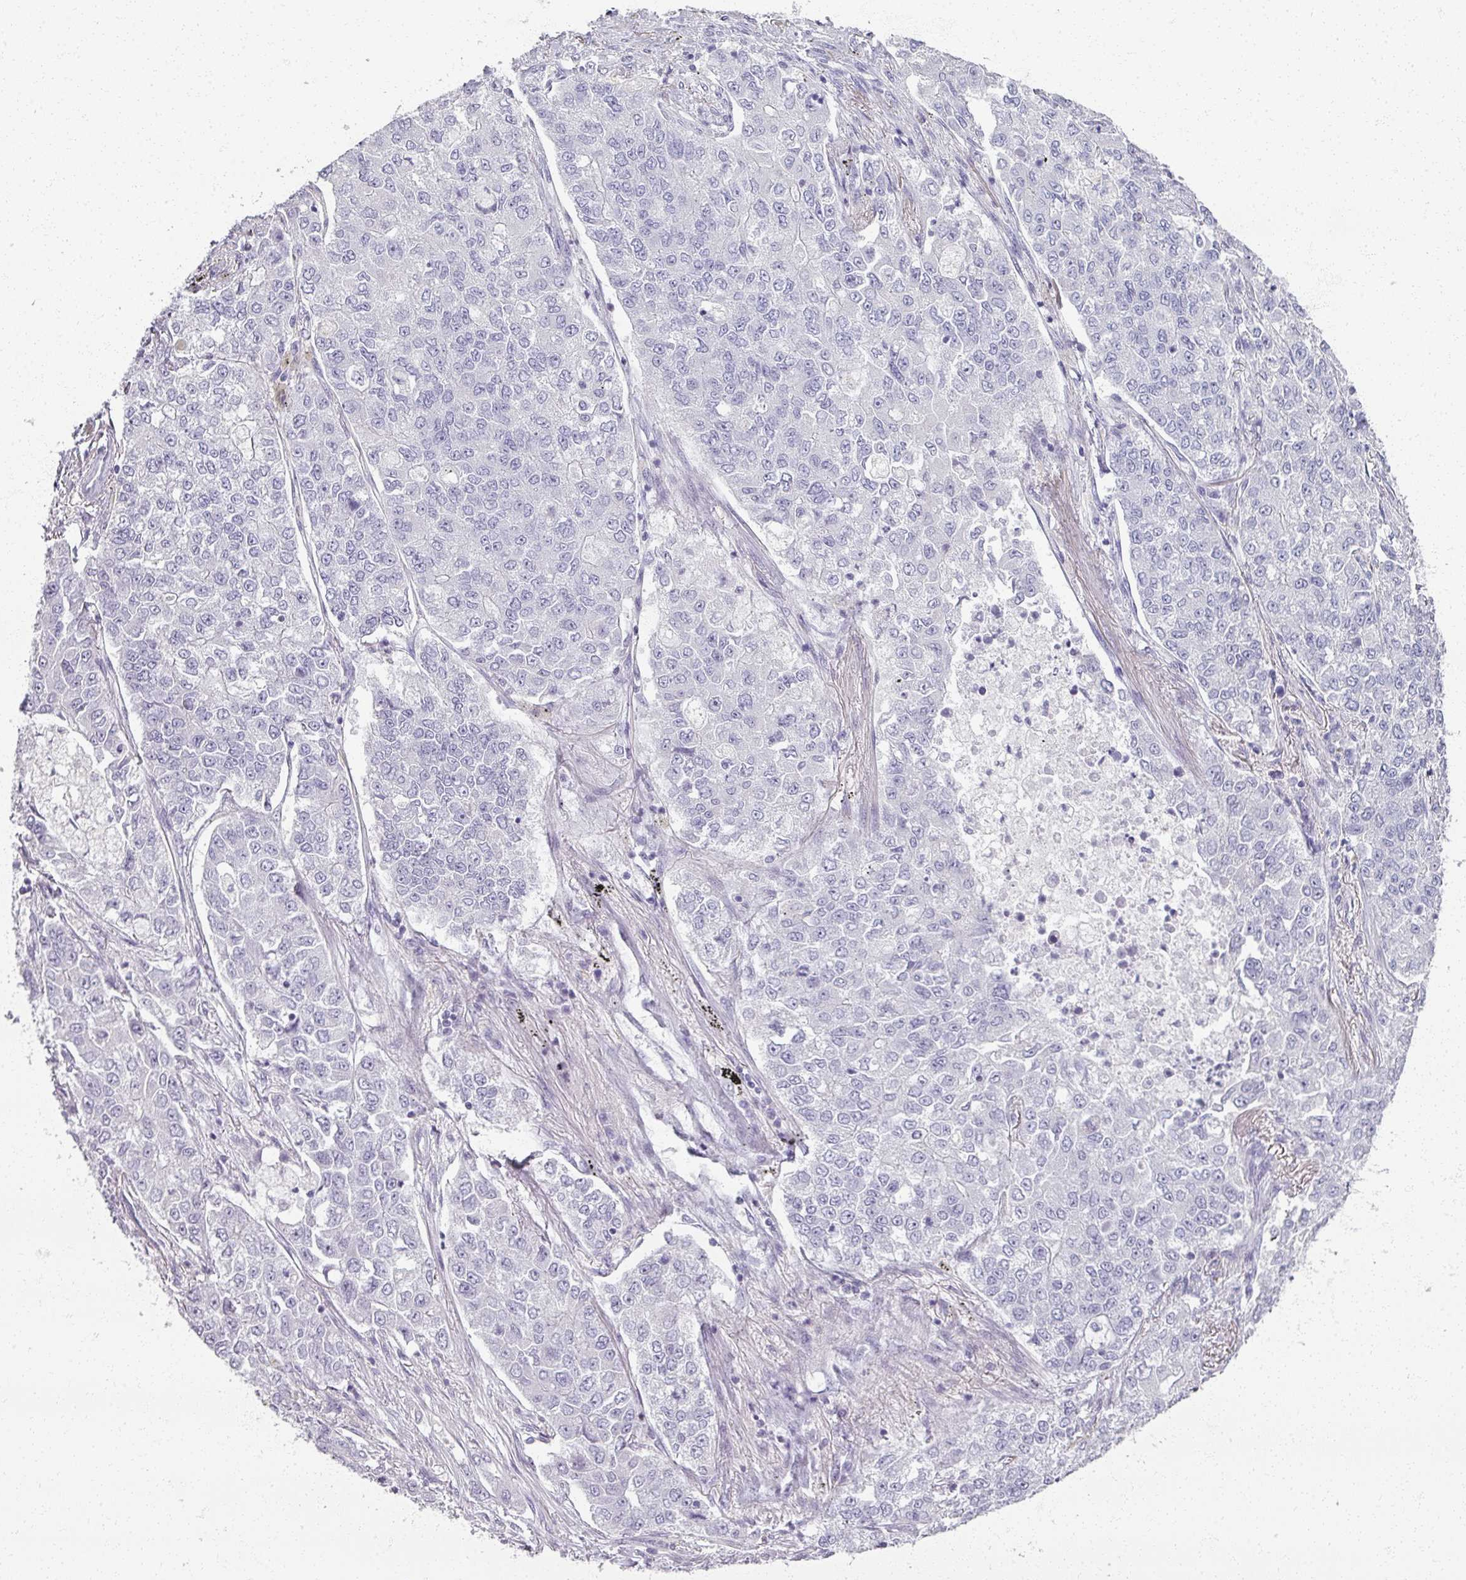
{"staining": {"intensity": "negative", "quantity": "none", "location": "none"}, "tissue": "lung cancer", "cell_type": "Tumor cells", "image_type": "cancer", "snomed": [{"axis": "morphology", "description": "Adenocarcinoma, NOS"}, {"axis": "topography", "description": "Lung"}], "caption": "Immunohistochemistry (IHC) of human adenocarcinoma (lung) exhibits no expression in tumor cells.", "gene": "RFPL2", "patient": {"sex": "male", "age": 49}}